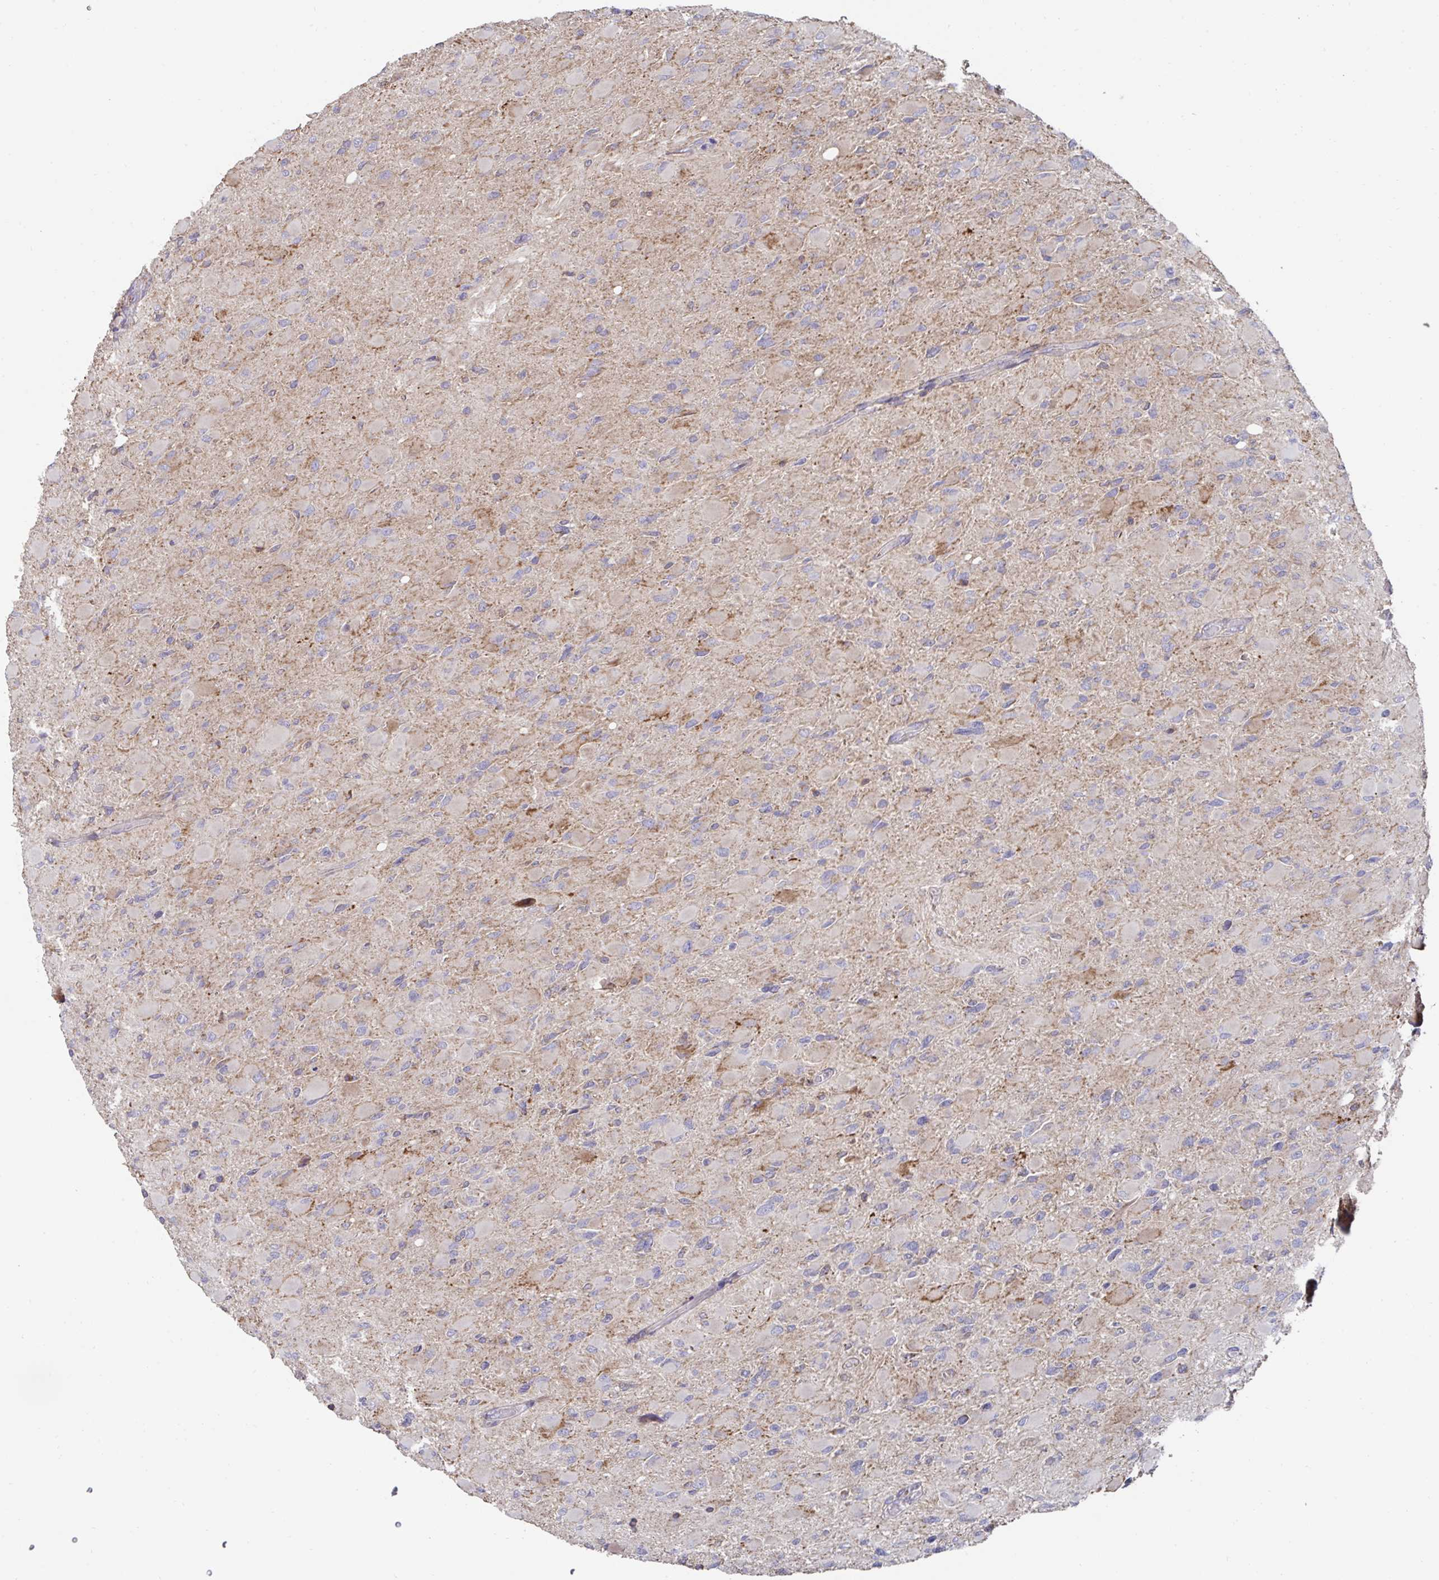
{"staining": {"intensity": "weak", "quantity": "25%-75%", "location": "cytoplasmic/membranous"}, "tissue": "glioma", "cell_type": "Tumor cells", "image_type": "cancer", "snomed": [{"axis": "morphology", "description": "Glioma, malignant, High grade"}, {"axis": "topography", "description": "Cerebral cortex"}], "caption": "Immunohistochemical staining of glioma exhibits low levels of weak cytoplasmic/membranous protein staining in about 25%-75% of tumor cells.", "gene": "DZANK1", "patient": {"sex": "female", "age": 36}}